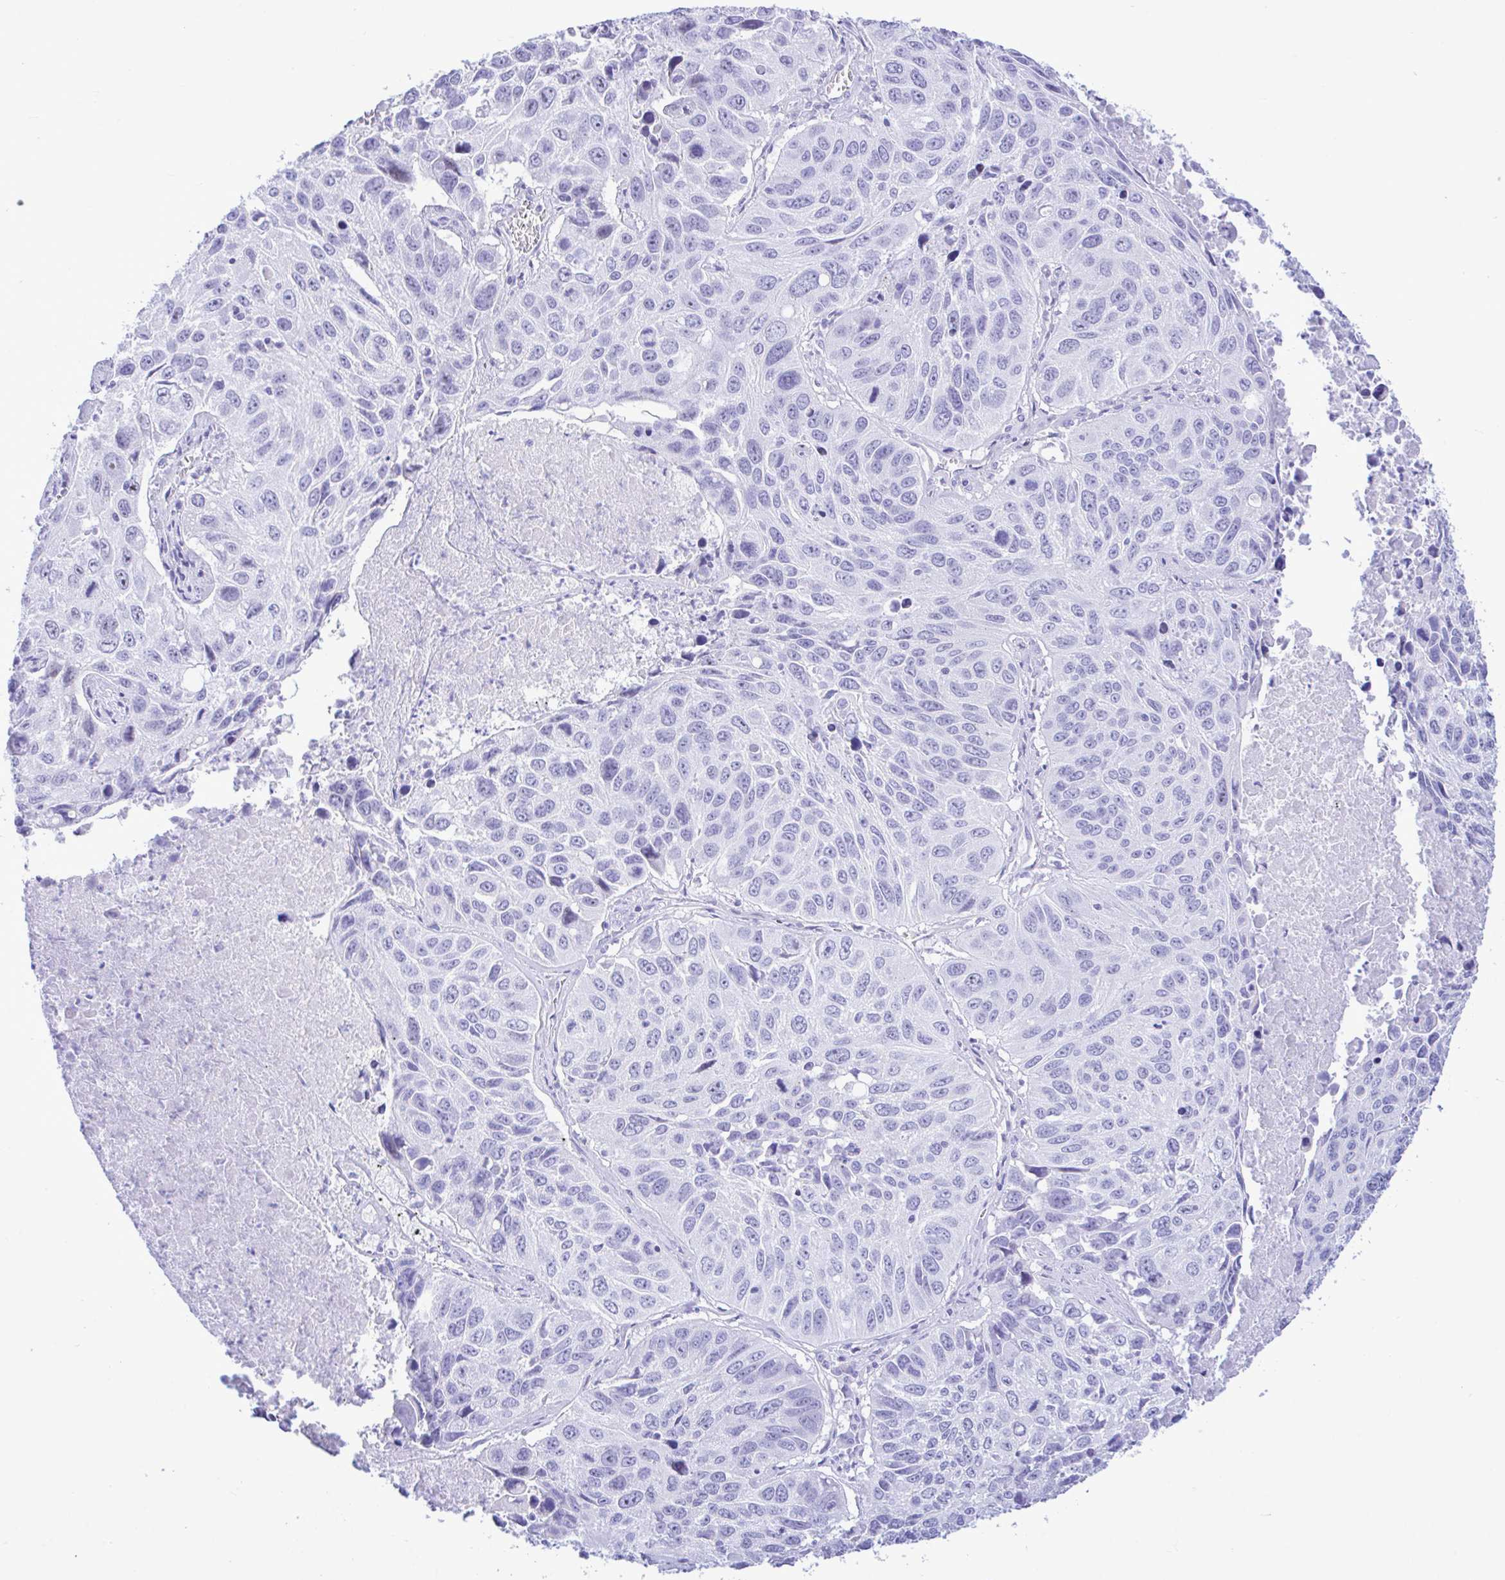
{"staining": {"intensity": "negative", "quantity": "none", "location": "none"}, "tissue": "lung cancer", "cell_type": "Tumor cells", "image_type": "cancer", "snomed": [{"axis": "morphology", "description": "Squamous cell carcinoma, NOS"}, {"axis": "topography", "description": "Lung"}], "caption": "There is no significant staining in tumor cells of lung cancer.", "gene": "SELENOV", "patient": {"sex": "female", "age": 61}}